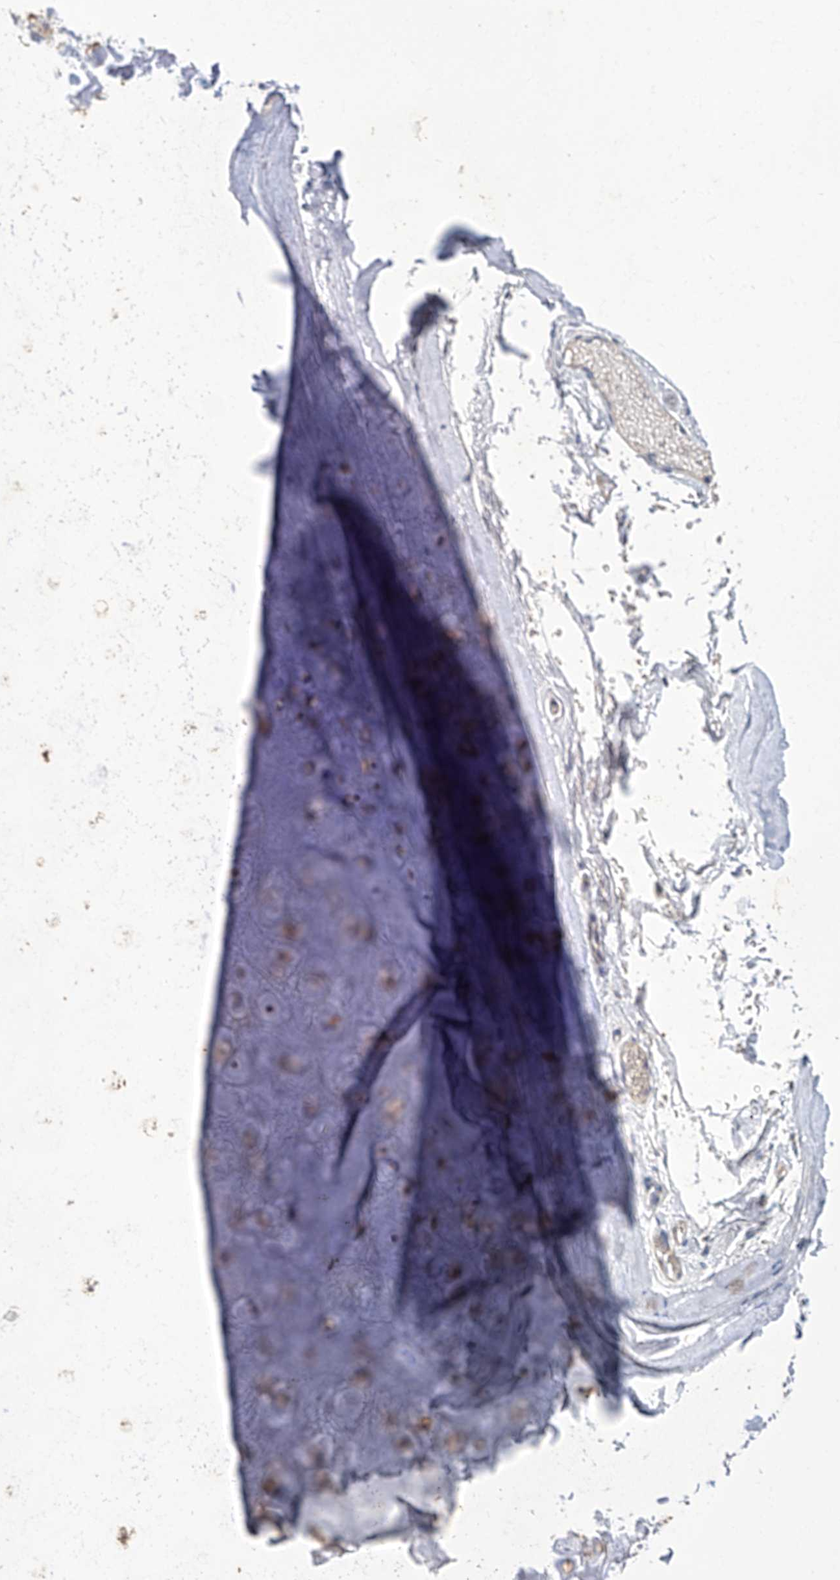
{"staining": {"intensity": "negative", "quantity": "none", "location": "none"}, "tissue": "adipose tissue", "cell_type": "Adipocytes", "image_type": "normal", "snomed": [{"axis": "morphology", "description": "Normal tissue, NOS"}, {"axis": "morphology", "description": "Basal cell carcinoma"}, {"axis": "topography", "description": "Skin"}], "caption": "Immunohistochemistry (IHC) of normal adipose tissue displays no positivity in adipocytes. Brightfield microscopy of immunohistochemistry (IHC) stained with DAB (brown) and hematoxylin (blue), captured at high magnification.", "gene": "TGFBR1", "patient": {"sex": "female", "age": 89}}